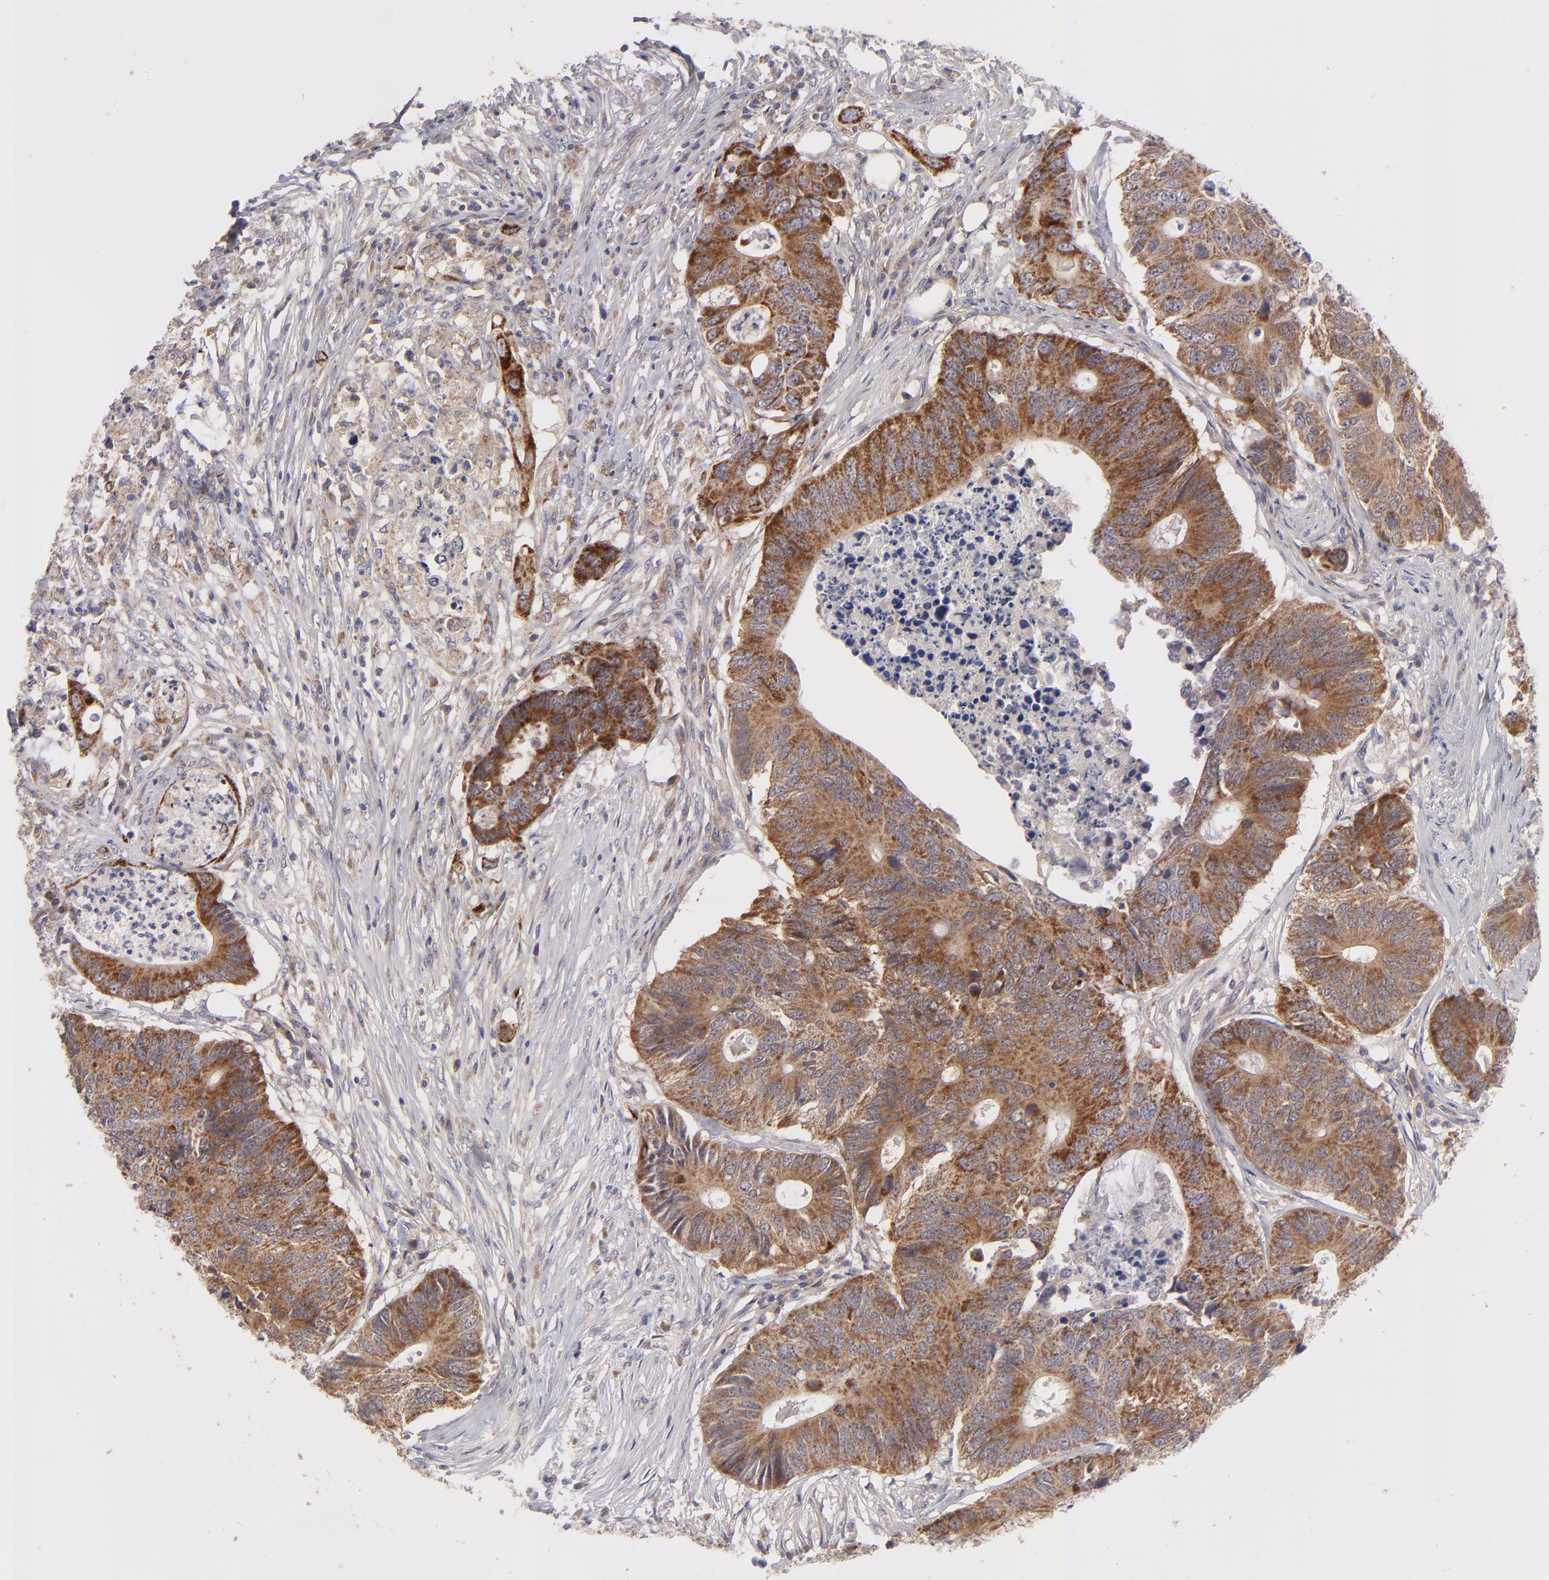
{"staining": {"intensity": "moderate", "quantity": ">75%", "location": "cytoplasmic/membranous"}, "tissue": "colorectal cancer", "cell_type": "Tumor cells", "image_type": "cancer", "snomed": [{"axis": "morphology", "description": "Adenocarcinoma, NOS"}, {"axis": "topography", "description": "Colon"}], "caption": "Immunohistochemistry staining of colorectal cancer, which shows medium levels of moderate cytoplasmic/membranous expression in about >75% of tumor cells indicating moderate cytoplasmic/membranous protein expression. The staining was performed using DAB (brown) for protein detection and nuclei were counterstained in hematoxylin (blue).", "gene": "HCCS", "patient": {"sex": "male", "age": 71}}